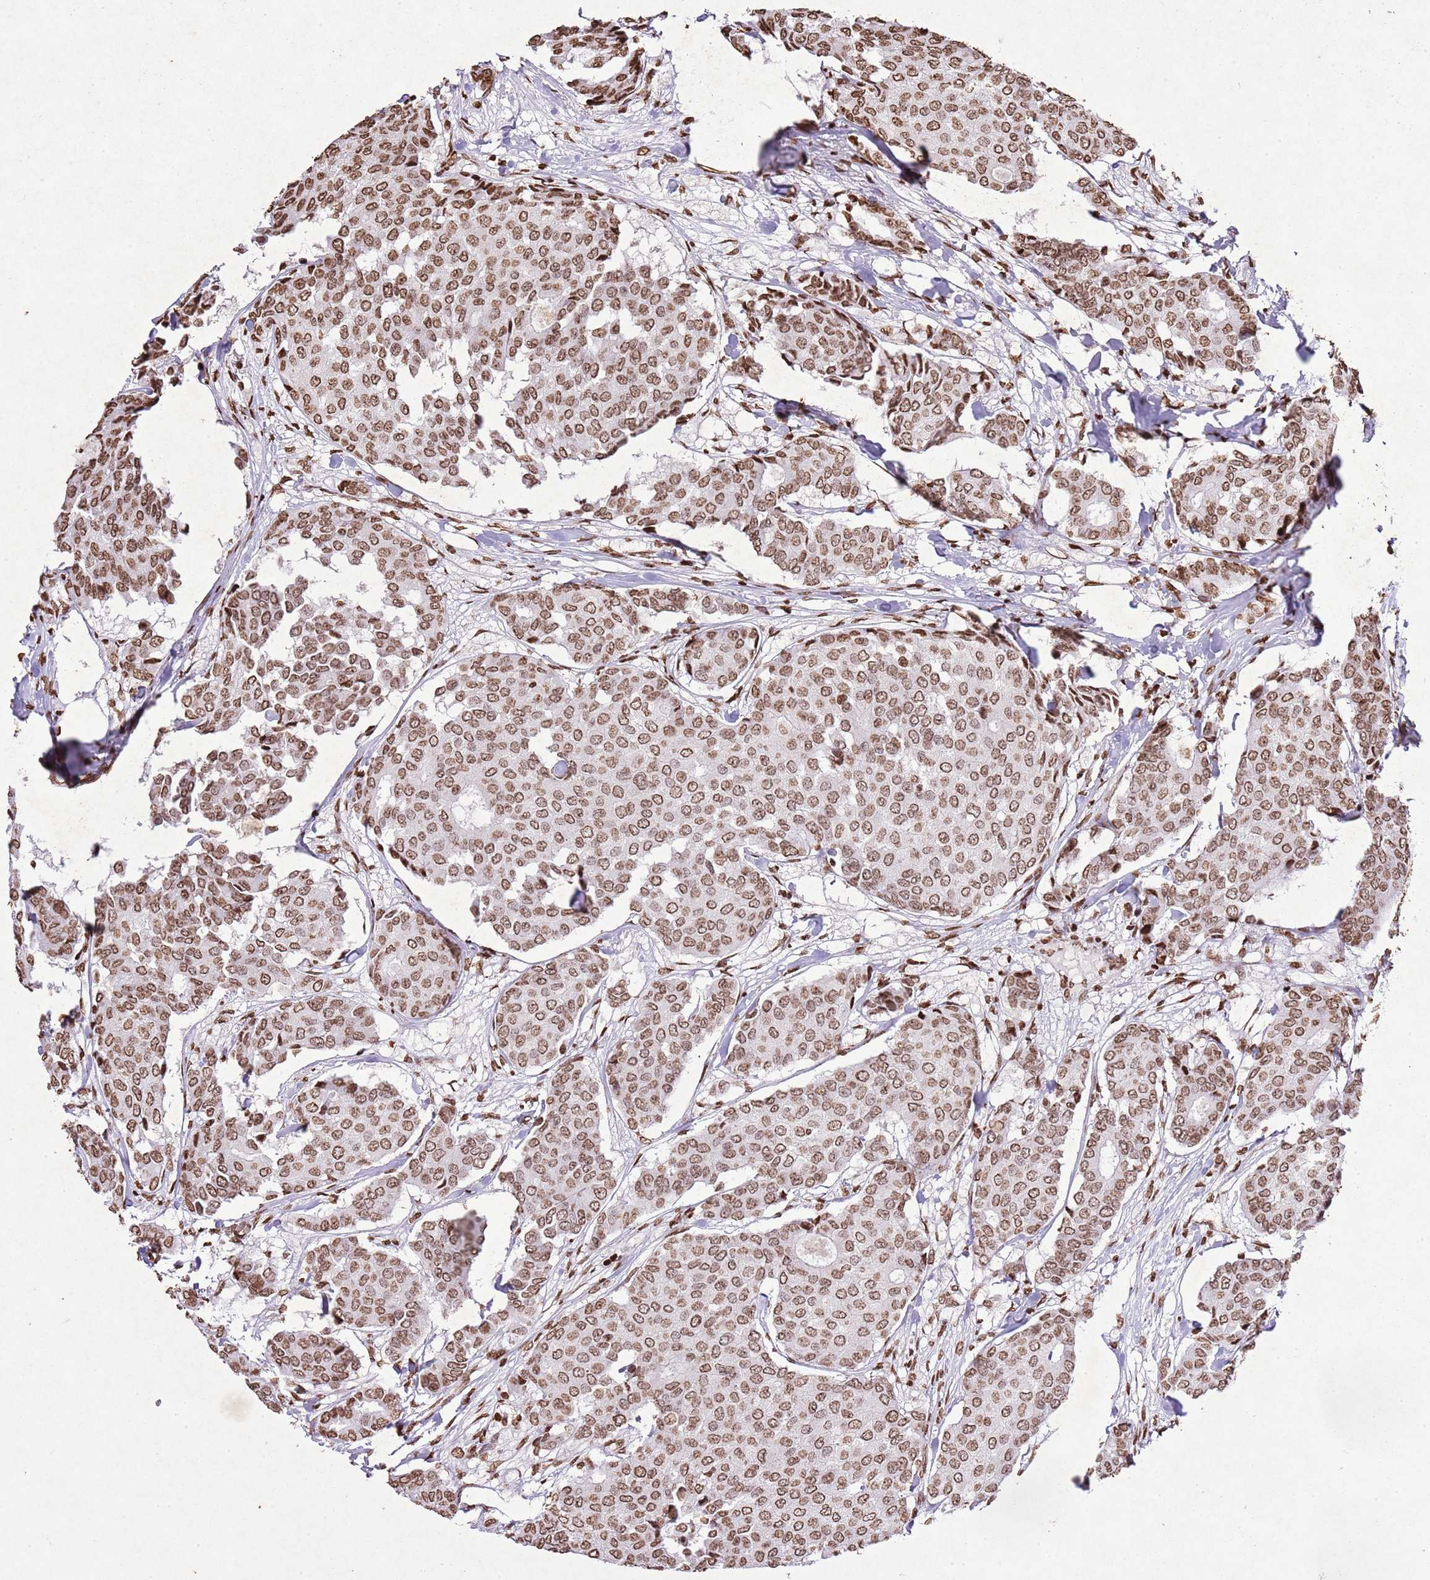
{"staining": {"intensity": "moderate", "quantity": ">75%", "location": "nuclear"}, "tissue": "breast cancer", "cell_type": "Tumor cells", "image_type": "cancer", "snomed": [{"axis": "morphology", "description": "Duct carcinoma"}, {"axis": "topography", "description": "Breast"}], "caption": "Immunohistochemical staining of breast cancer (intraductal carcinoma) shows medium levels of moderate nuclear staining in approximately >75% of tumor cells.", "gene": "BMAL1", "patient": {"sex": "female", "age": 75}}